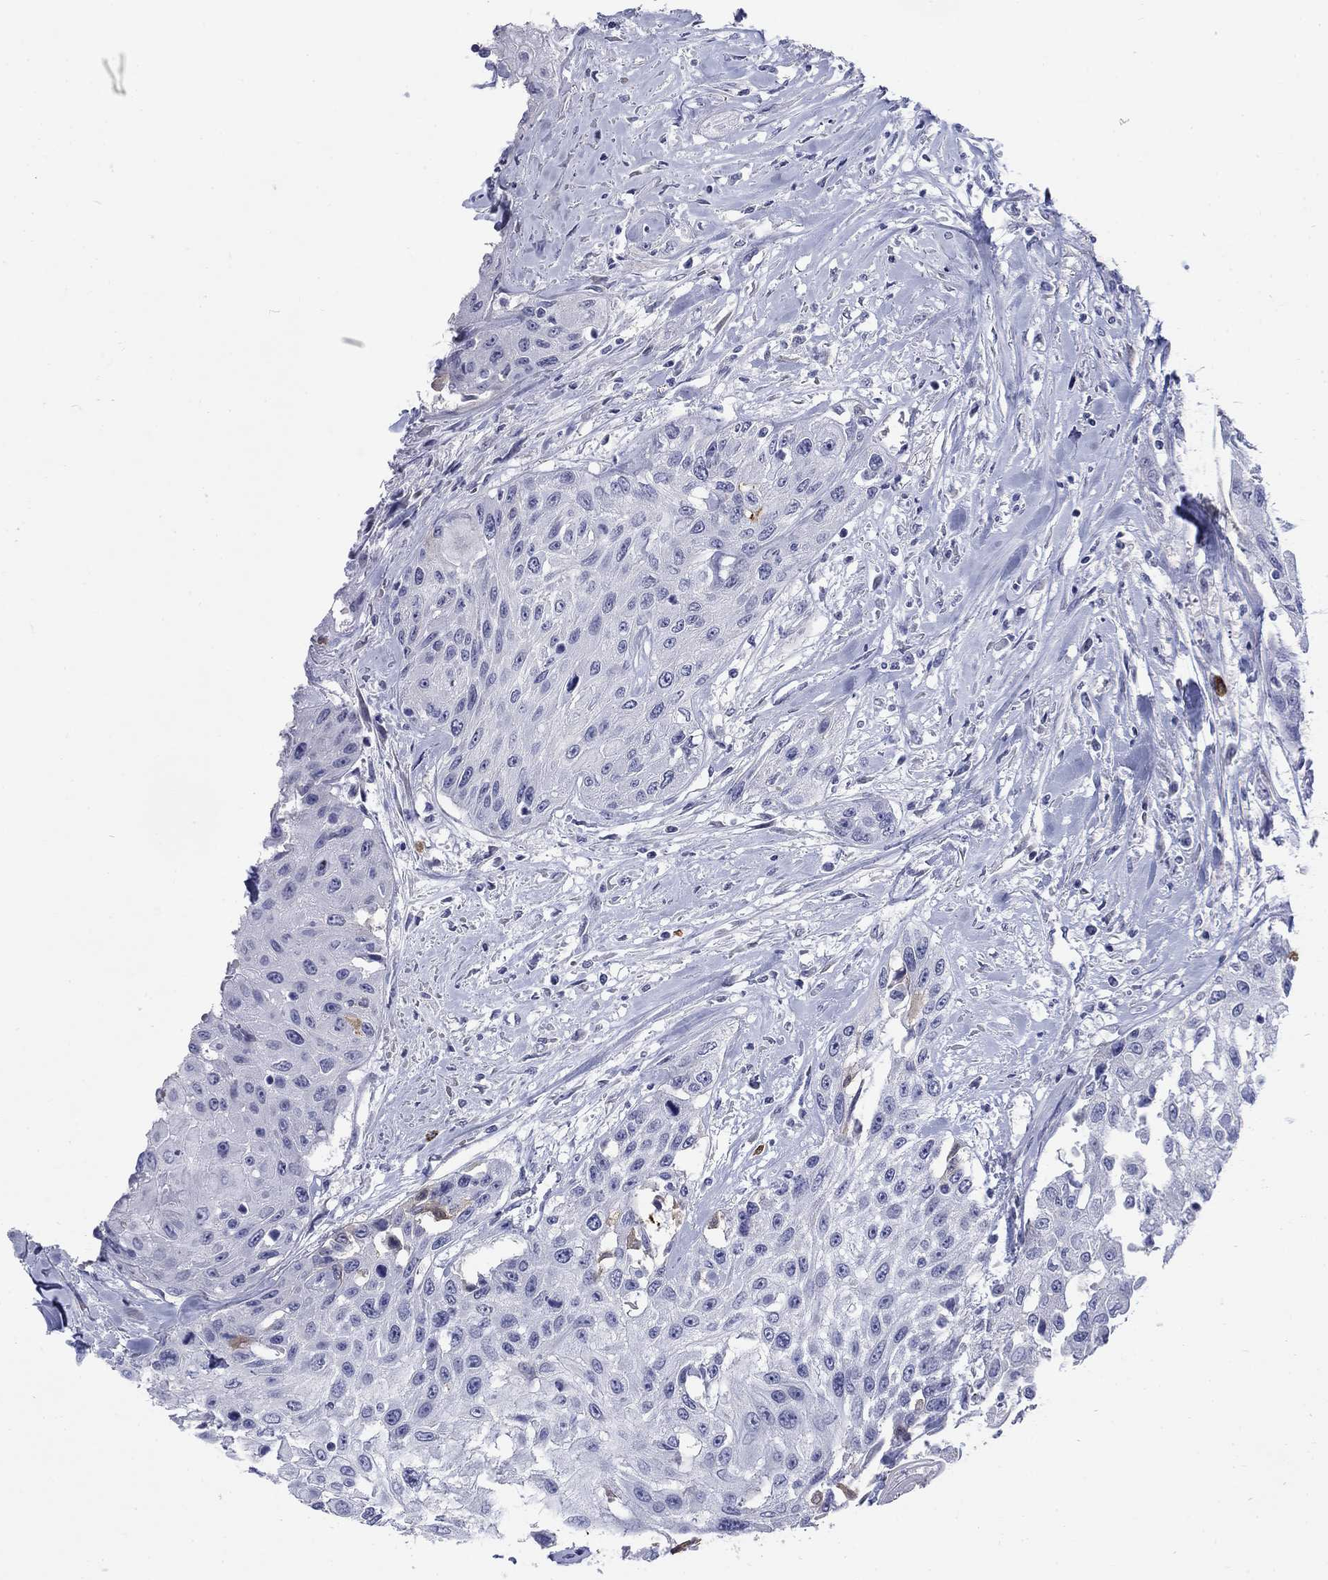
{"staining": {"intensity": "negative", "quantity": "none", "location": "none"}, "tissue": "head and neck cancer", "cell_type": "Tumor cells", "image_type": "cancer", "snomed": [{"axis": "morphology", "description": "Normal tissue, NOS"}, {"axis": "morphology", "description": "Squamous cell carcinoma, NOS"}, {"axis": "topography", "description": "Oral tissue"}, {"axis": "topography", "description": "Peripheral nerve tissue"}, {"axis": "topography", "description": "Head-Neck"}], "caption": "IHC histopathology image of head and neck cancer (squamous cell carcinoma) stained for a protein (brown), which demonstrates no expression in tumor cells.", "gene": "ECEL1", "patient": {"sex": "female", "age": 59}}